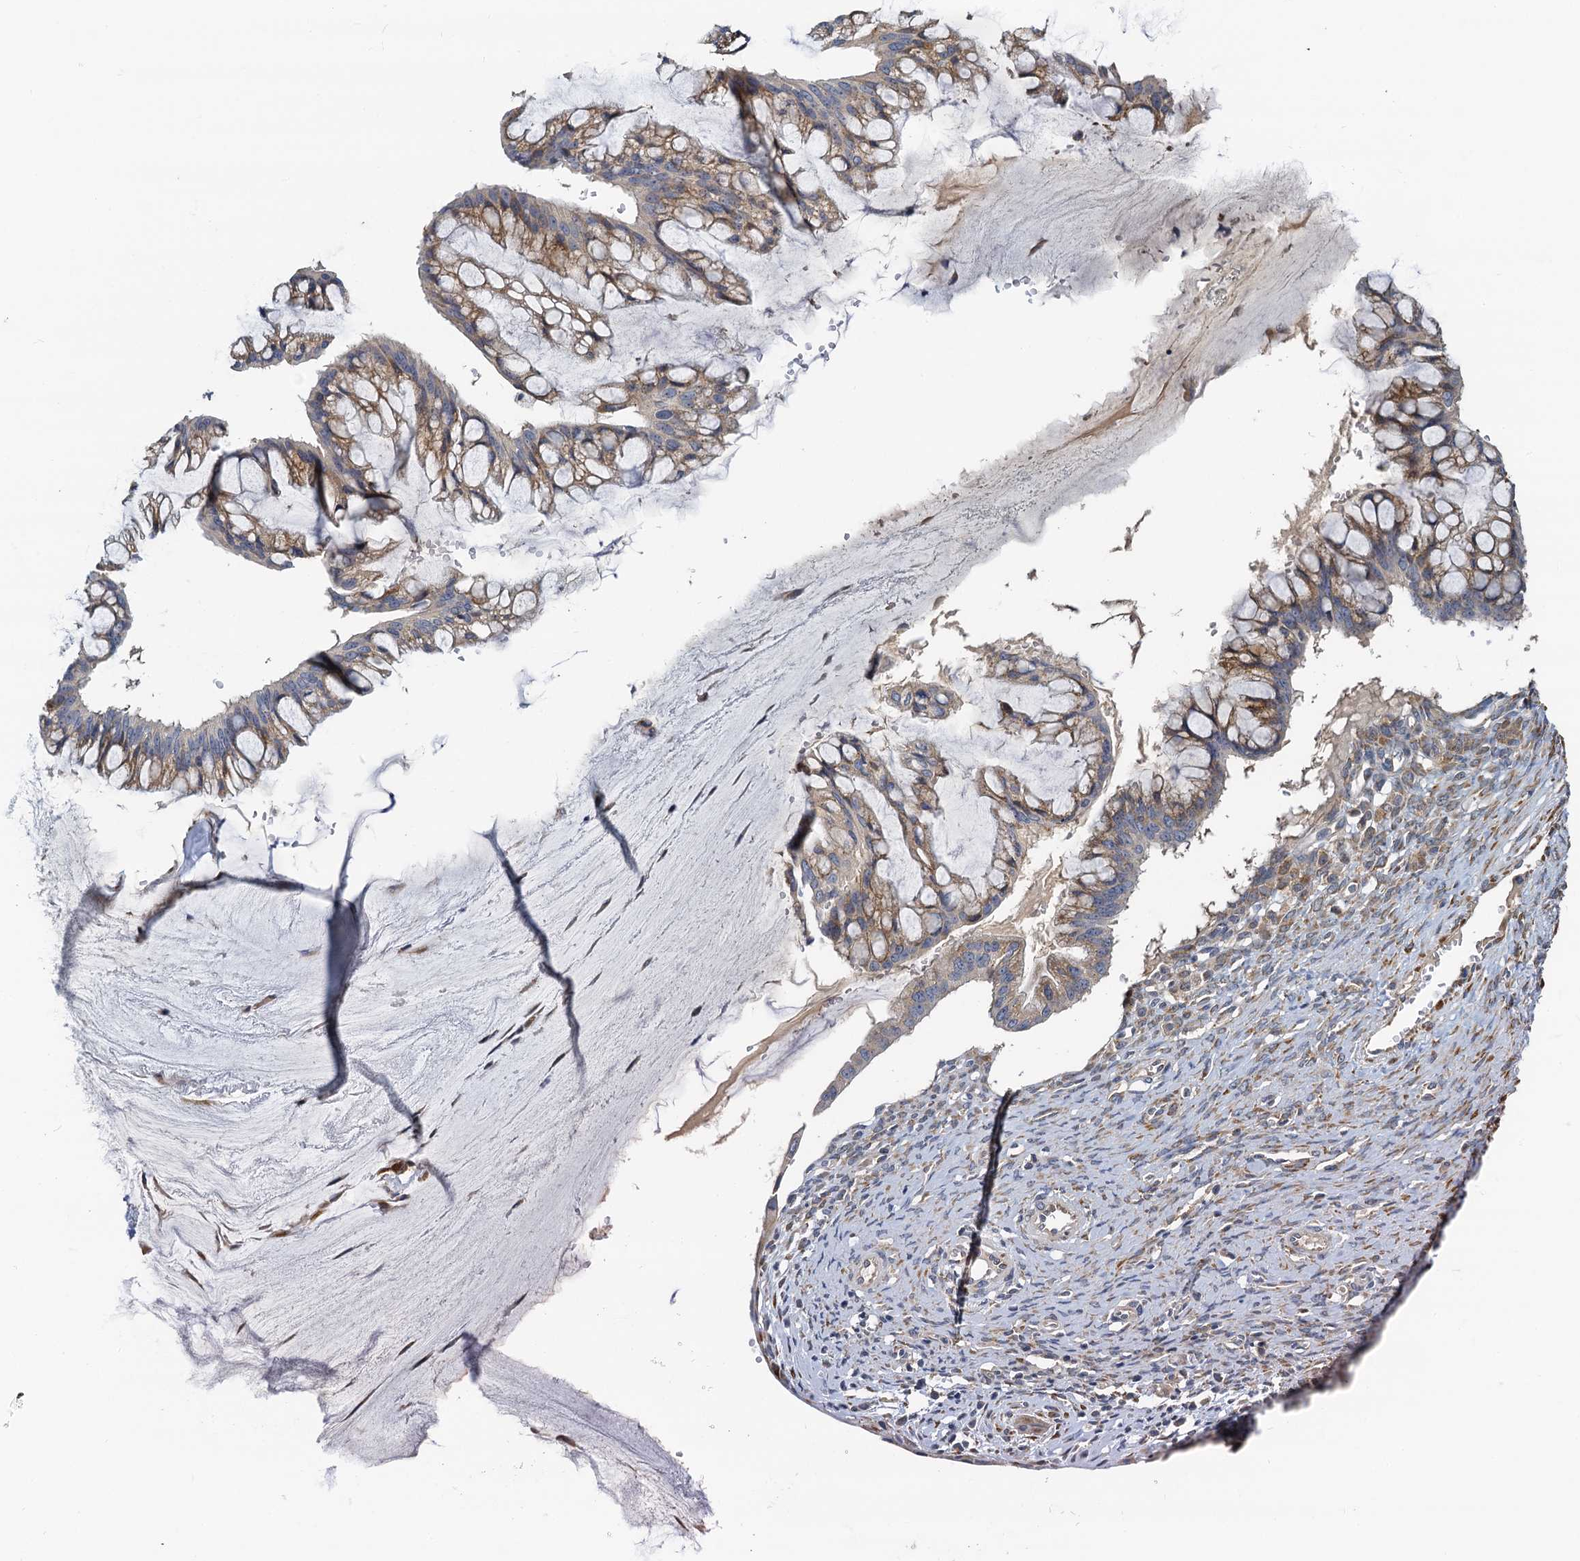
{"staining": {"intensity": "weak", "quantity": ">75%", "location": "cytoplasmic/membranous"}, "tissue": "ovarian cancer", "cell_type": "Tumor cells", "image_type": "cancer", "snomed": [{"axis": "morphology", "description": "Cystadenocarcinoma, mucinous, NOS"}, {"axis": "topography", "description": "Ovary"}], "caption": "Immunohistochemical staining of human mucinous cystadenocarcinoma (ovarian) exhibits weak cytoplasmic/membranous protein expression in about >75% of tumor cells. (Brightfield microscopy of DAB IHC at high magnification).", "gene": "NKAPD1", "patient": {"sex": "female", "age": 73}}